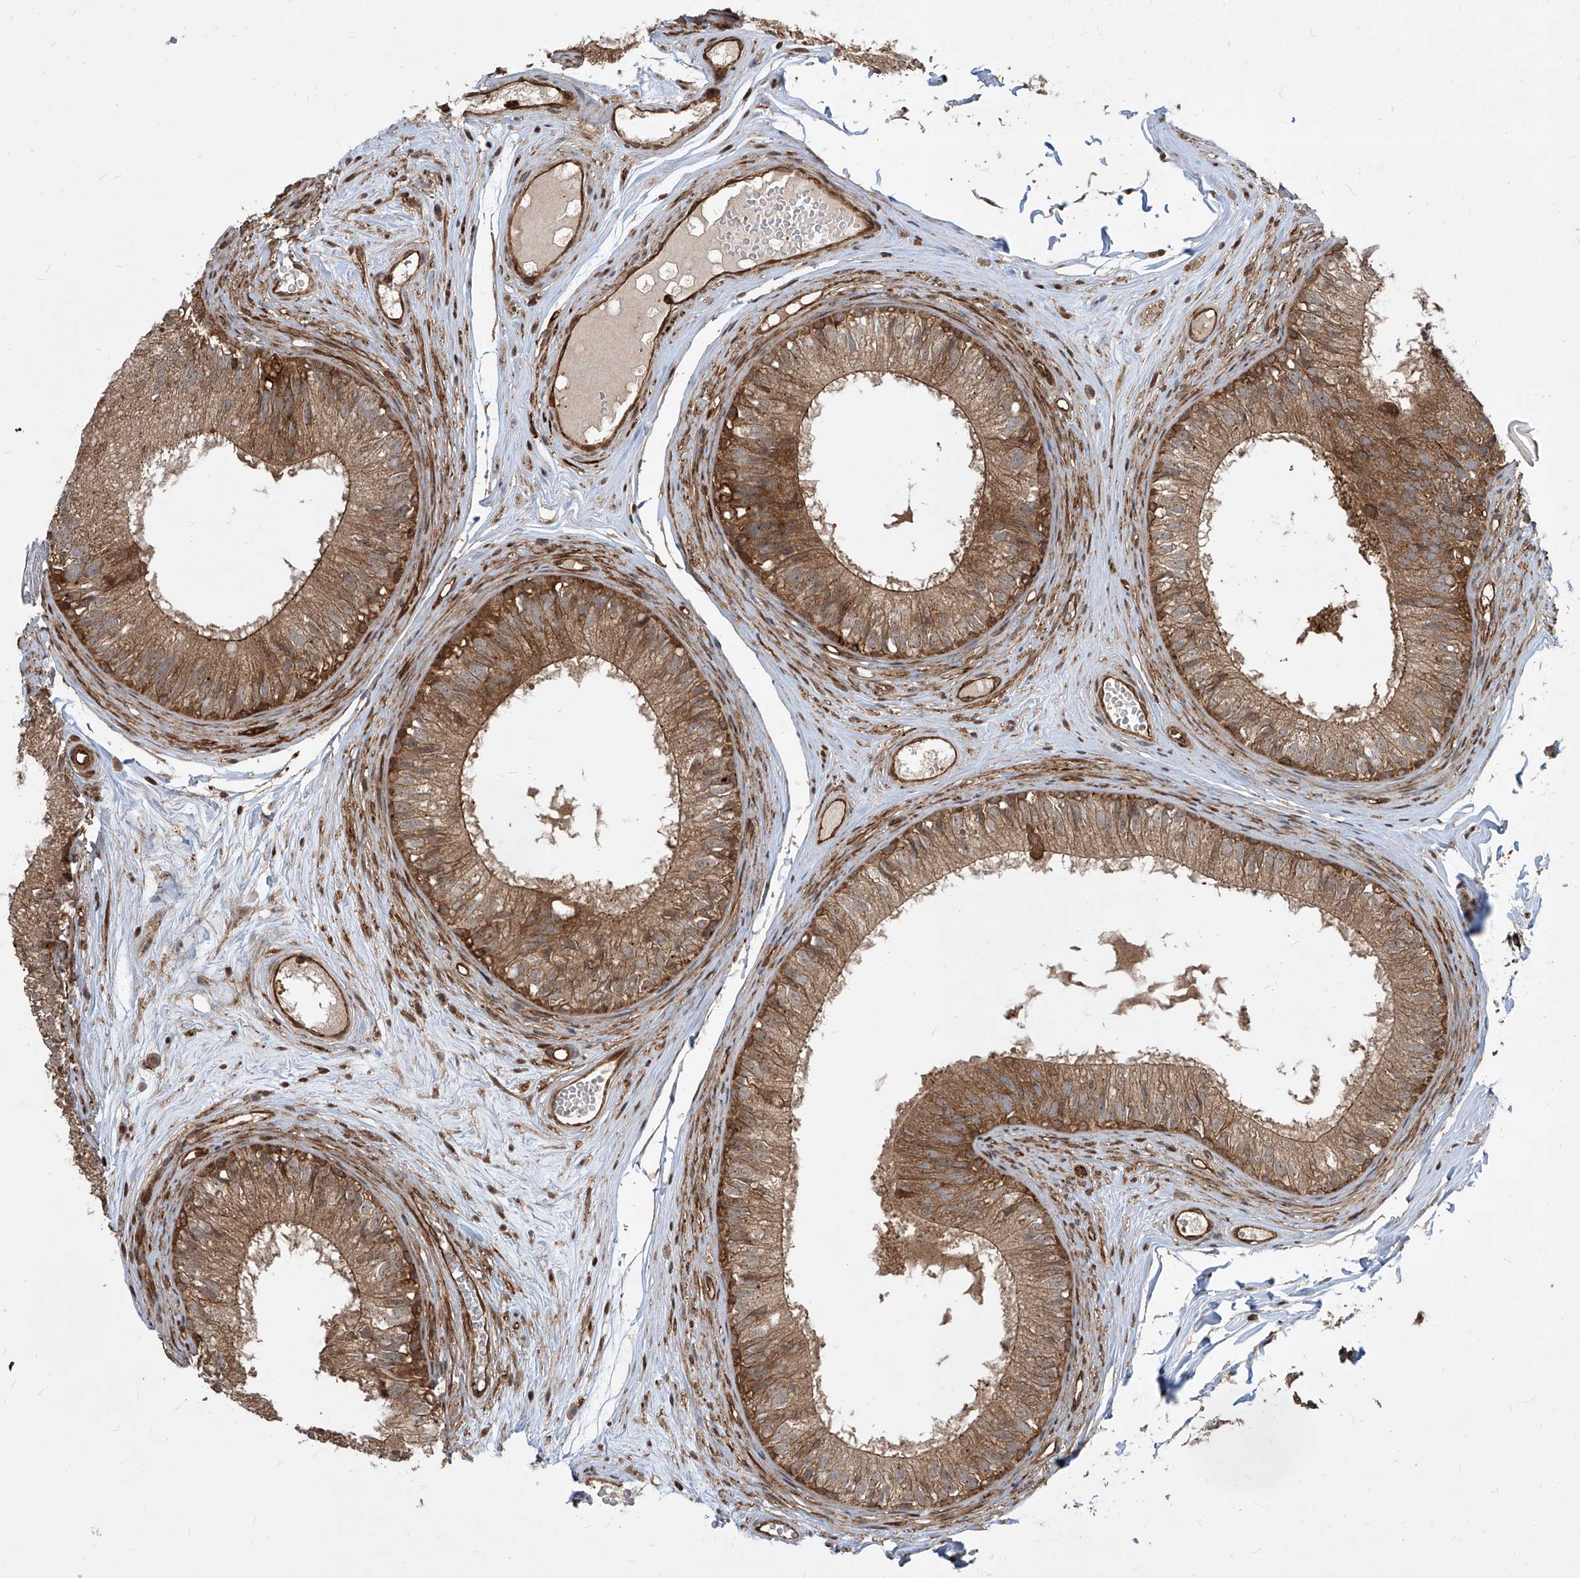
{"staining": {"intensity": "moderate", "quantity": ">75%", "location": "cytoplasmic/membranous"}, "tissue": "epididymis", "cell_type": "Glandular cells", "image_type": "normal", "snomed": [{"axis": "morphology", "description": "Normal tissue, NOS"}, {"axis": "morphology", "description": "Seminoma in situ"}, {"axis": "topography", "description": "Testis"}, {"axis": "topography", "description": "Epididymis"}], "caption": "Glandular cells demonstrate moderate cytoplasmic/membranous positivity in approximately >75% of cells in unremarkable epididymis. The protein of interest is stained brown, and the nuclei are stained in blue (DAB IHC with brightfield microscopy, high magnification).", "gene": "MAGED2", "patient": {"sex": "male", "age": 28}}